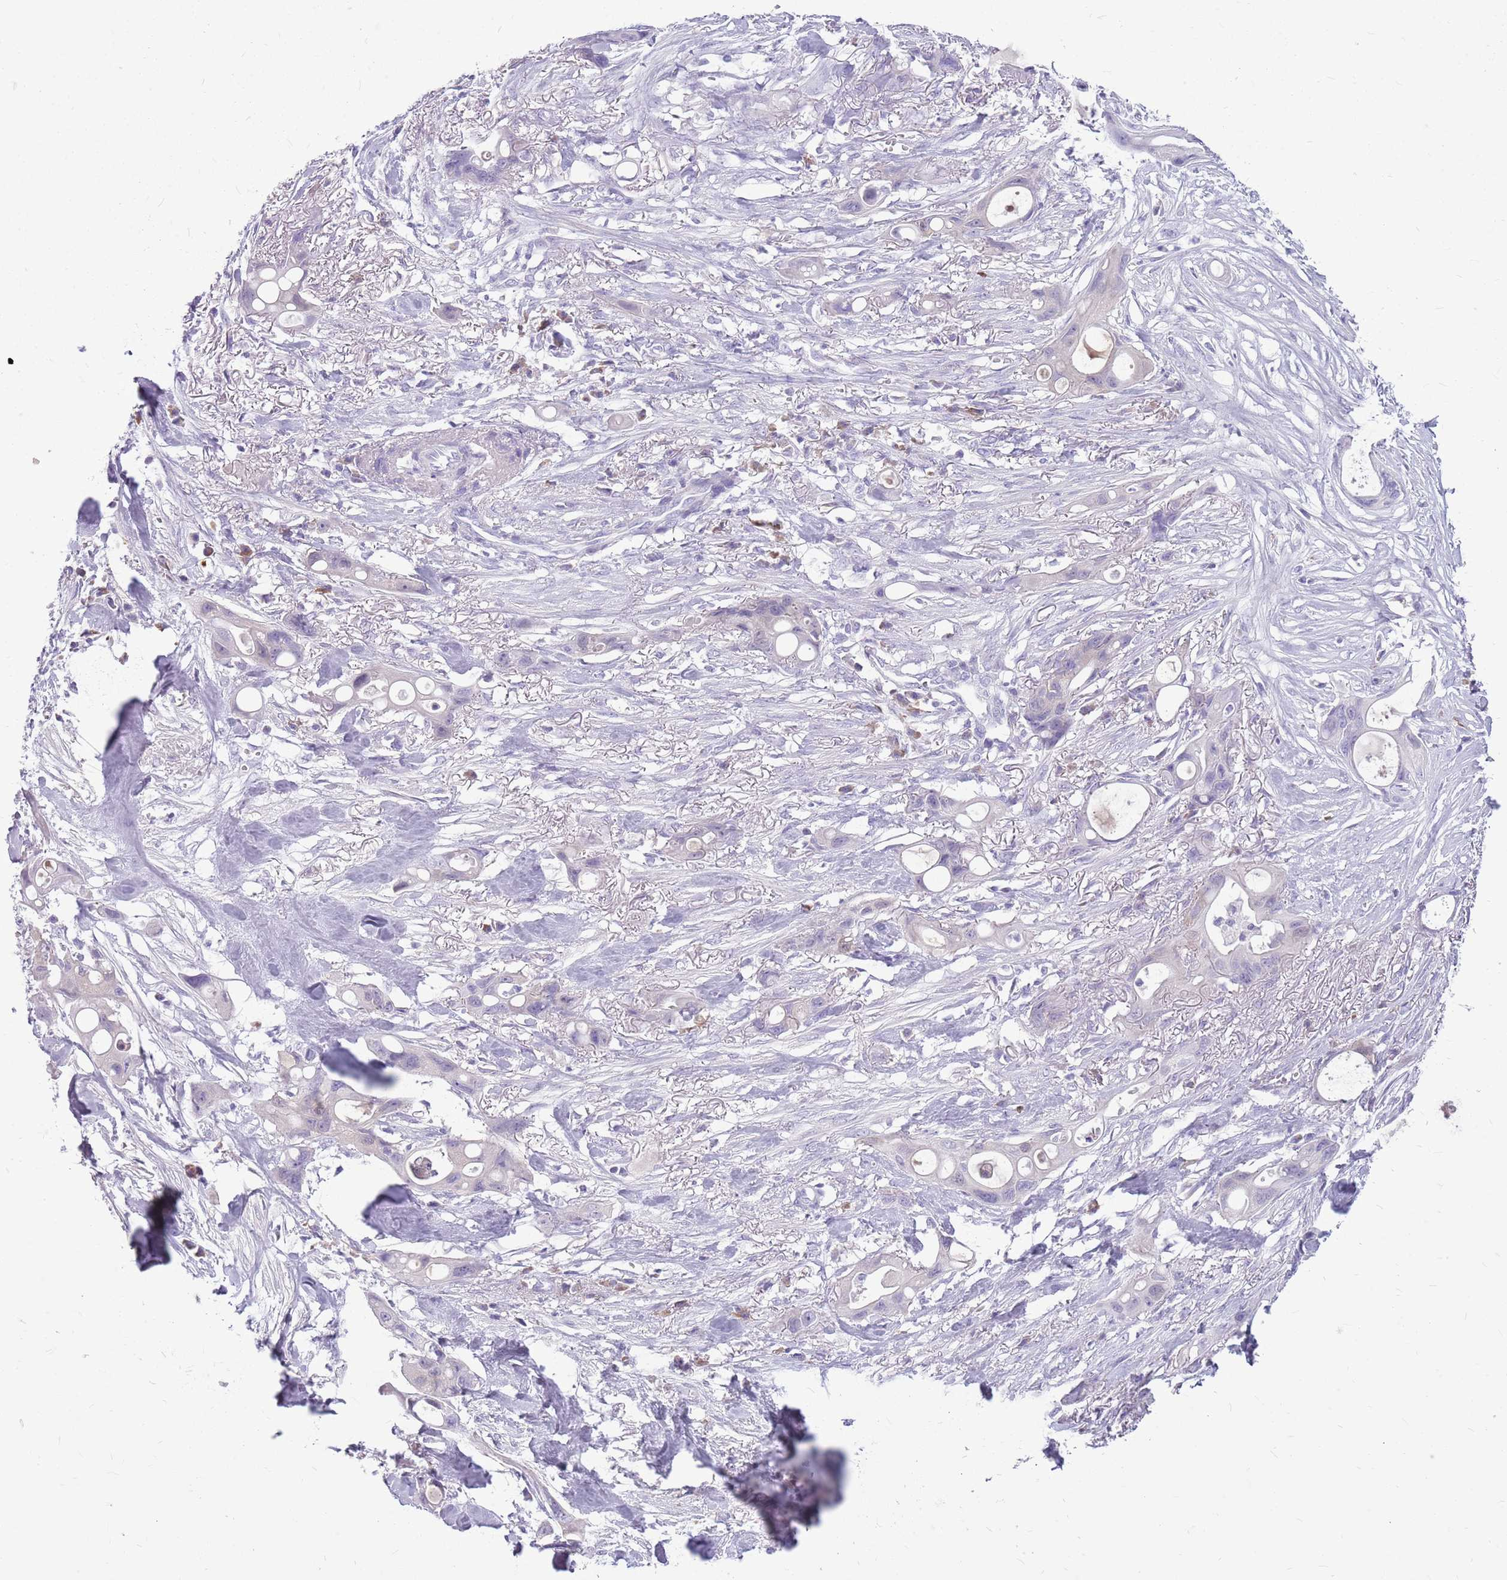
{"staining": {"intensity": "negative", "quantity": "none", "location": "none"}, "tissue": "ovarian cancer", "cell_type": "Tumor cells", "image_type": "cancer", "snomed": [{"axis": "morphology", "description": "Cystadenocarcinoma, mucinous, NOS"}, {"axis": "topography", "description": "Ovary"}], "caption": "Protein analysis of ovarian mucinous cystadenocarcinoma demonstrates no significant positivity in tumor cells.", "gene": "ZNF425", "patient": {"sex": "female", "age": 70}}